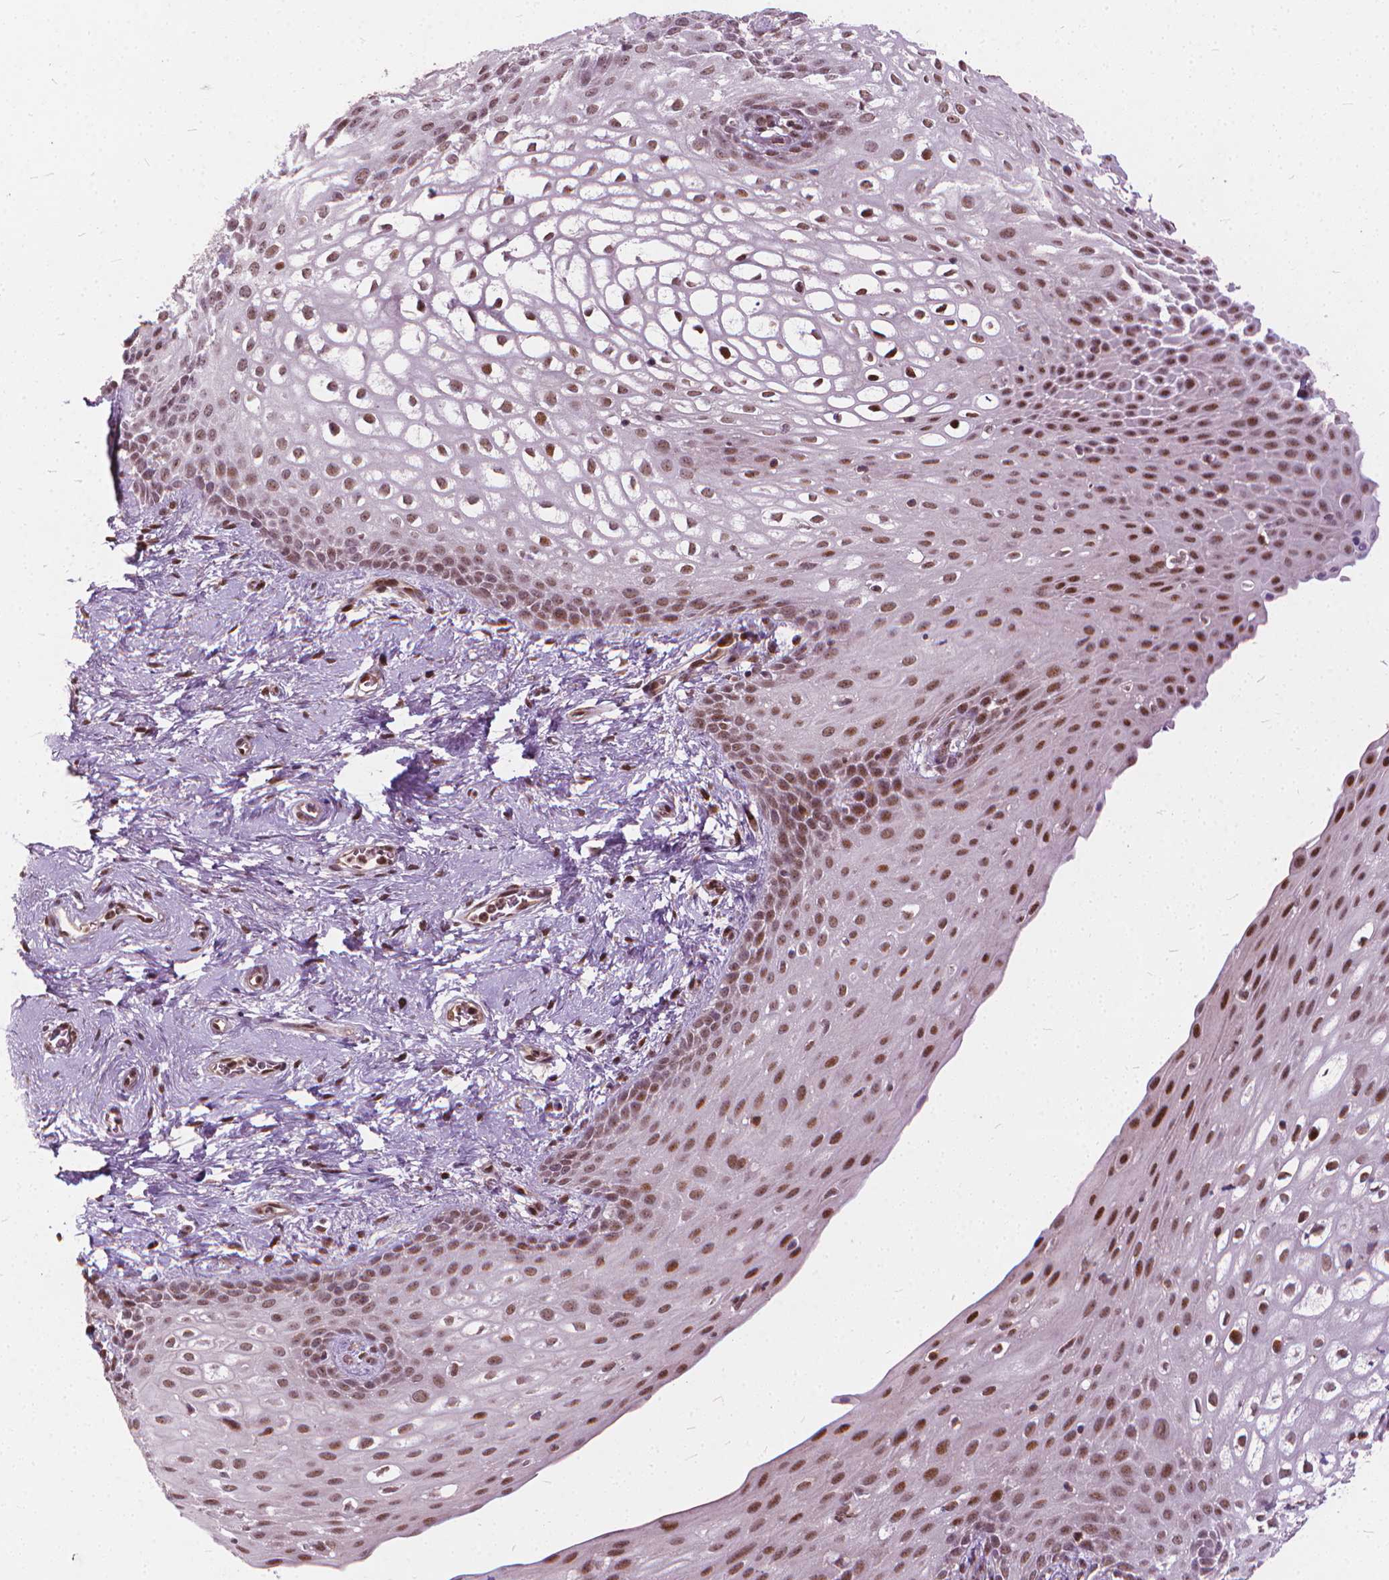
{"staining": {"intensity": "moderate", "quantity": ">75%", "location": "nuclear"}, "tissue": "skin", "cell_type": "Epidermal cells", "image_type": "normal", "snomed": [{"axis": "morphology", "description": "Normal tissue, NOS"}, {"axis": "topography", "description": "Anal"}], "caption": "Benign skin demonstrates moderate nuclear positivity in about >75% of epidermal cells, visualized by immunohistochemistry. (Stains: DAB (3,3'-diaminobenzidine) in brown, nuclei in blue, Microscopy: brightfield microscopy at high magnification).", "gene": "STAT5B", "patient": {"sex": "female", "age": 46}}